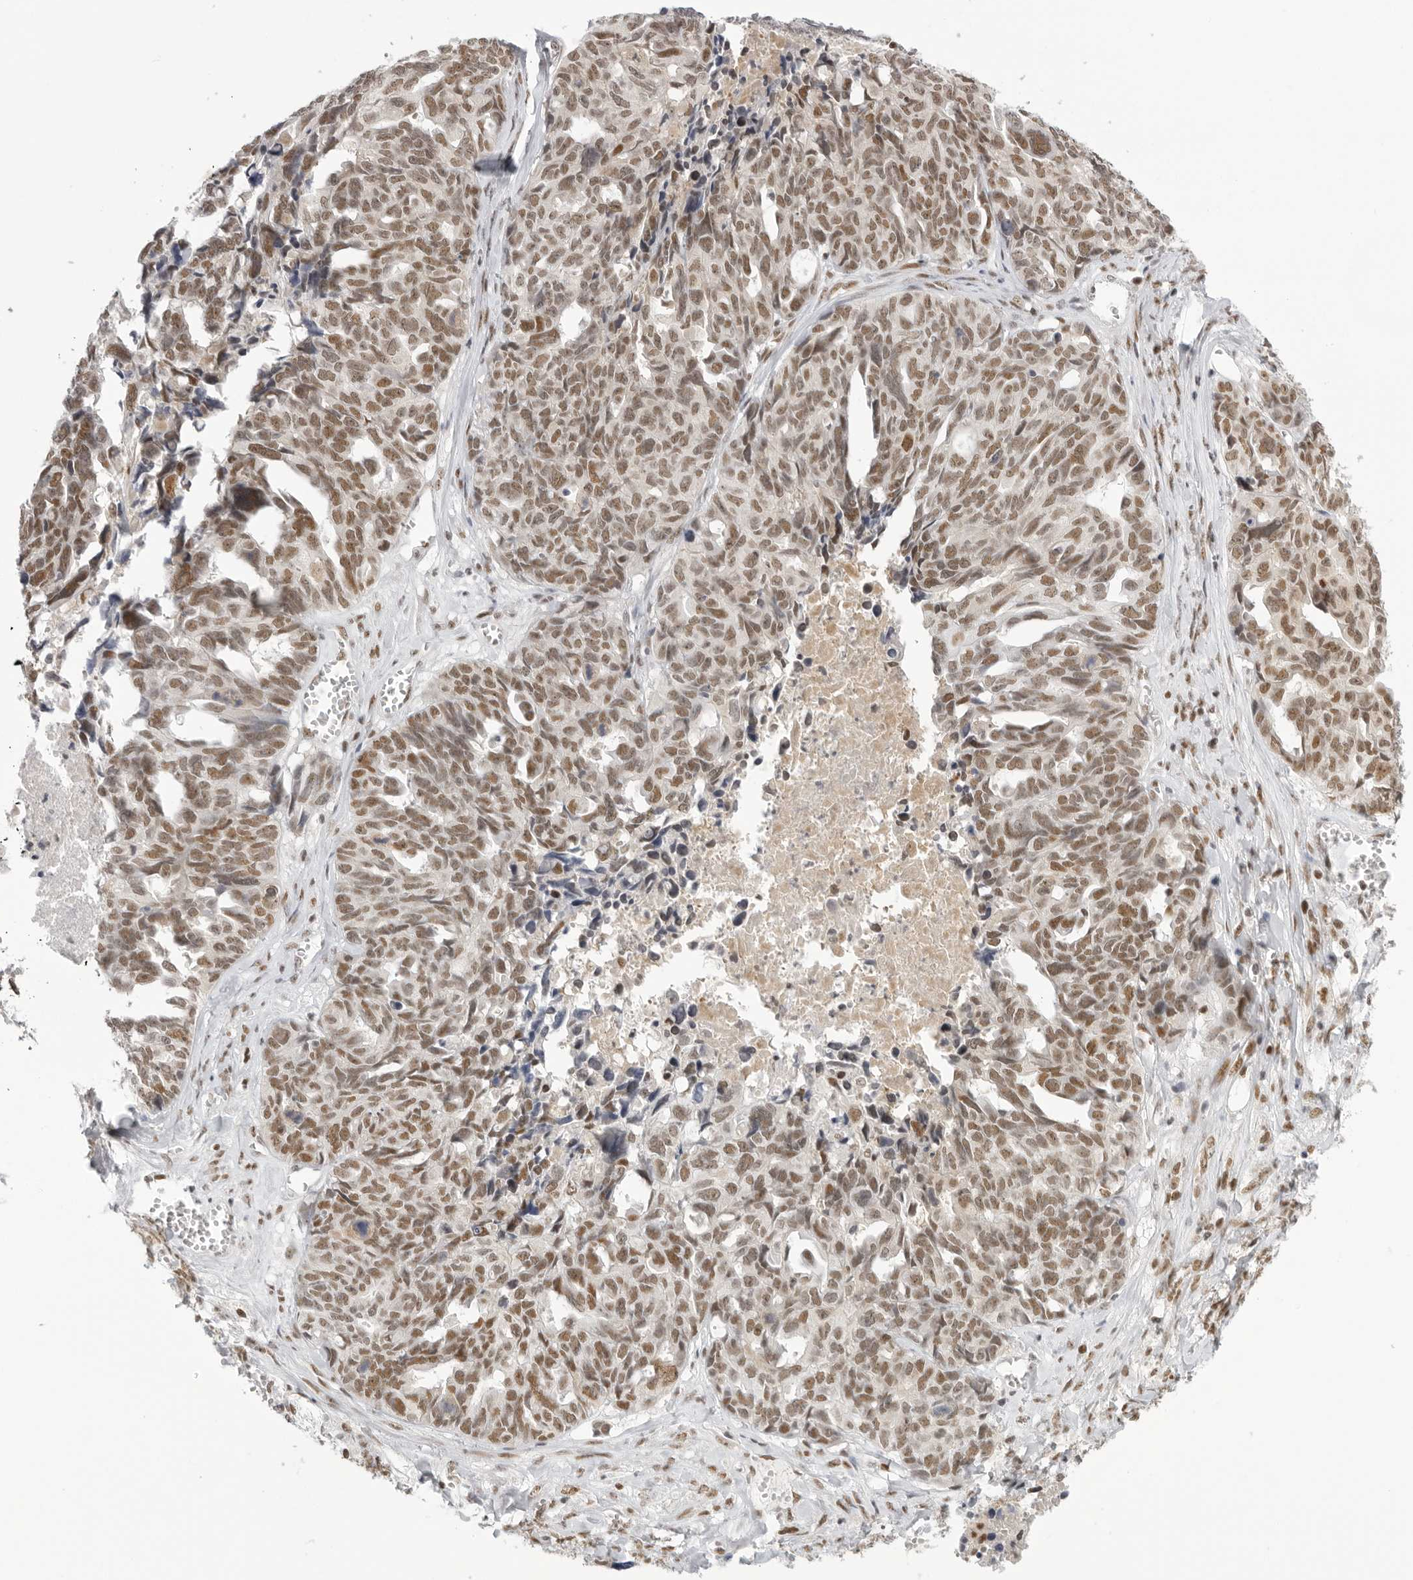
{"staining": {"intensity": "moderate", "quantity": ">75%", "location": "nuclear"}, "tissue": "ovarian cancer", "cell_type": "Tumor cells", "image_type": "cancer", "snomed": [{"axis": "morphology", "description": "Cystadenocarcinoma, serous, NOS"}, {"axis": "topography", "description": "Ovary"}], "caption": "Human ovarian cancer (serous cystadenocarcinoma) stained with a protein marker displays moderate staining in tumor cells.", "gene": "RPA2", "patient": {"sex": "female", "age": 79}}